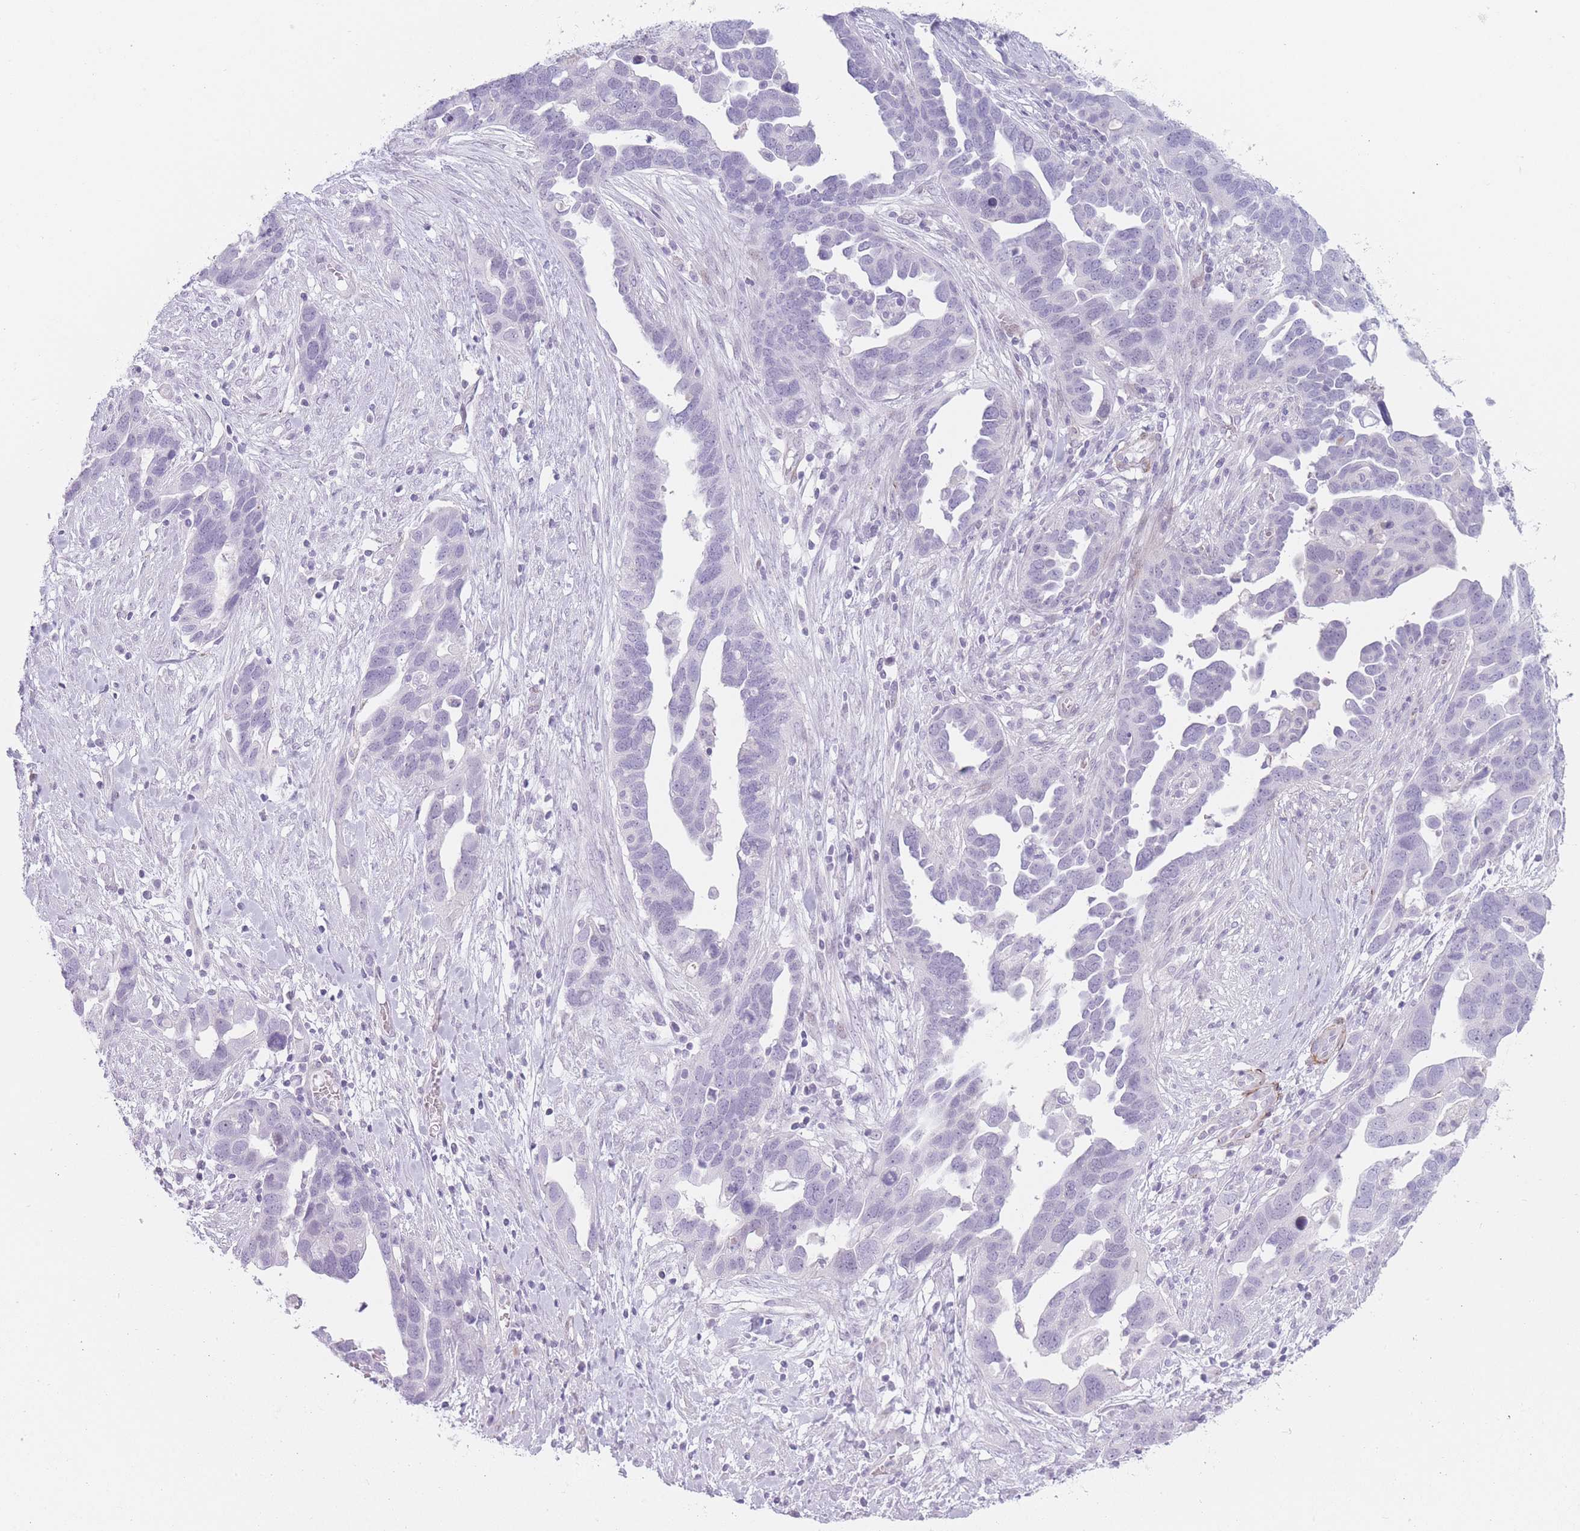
{"staining": {"intensity": "negative", "quantity": "none", "location": "none"}, "tissue": "ovarian cancer", "cell_type": "Tumor cells", "image_type": "cancer", "snomed": [{"axis": "morphology", "description": "Cystadenocarcinoma, serous, NOS"}, {"axis": "topography", "description": "Ovary"}], "caption": "IHC of human ovarian cancer exhibits no staining in tumor cells.", "gene": "IFNA6", "patient": {"sex": "female", "age": 54}}